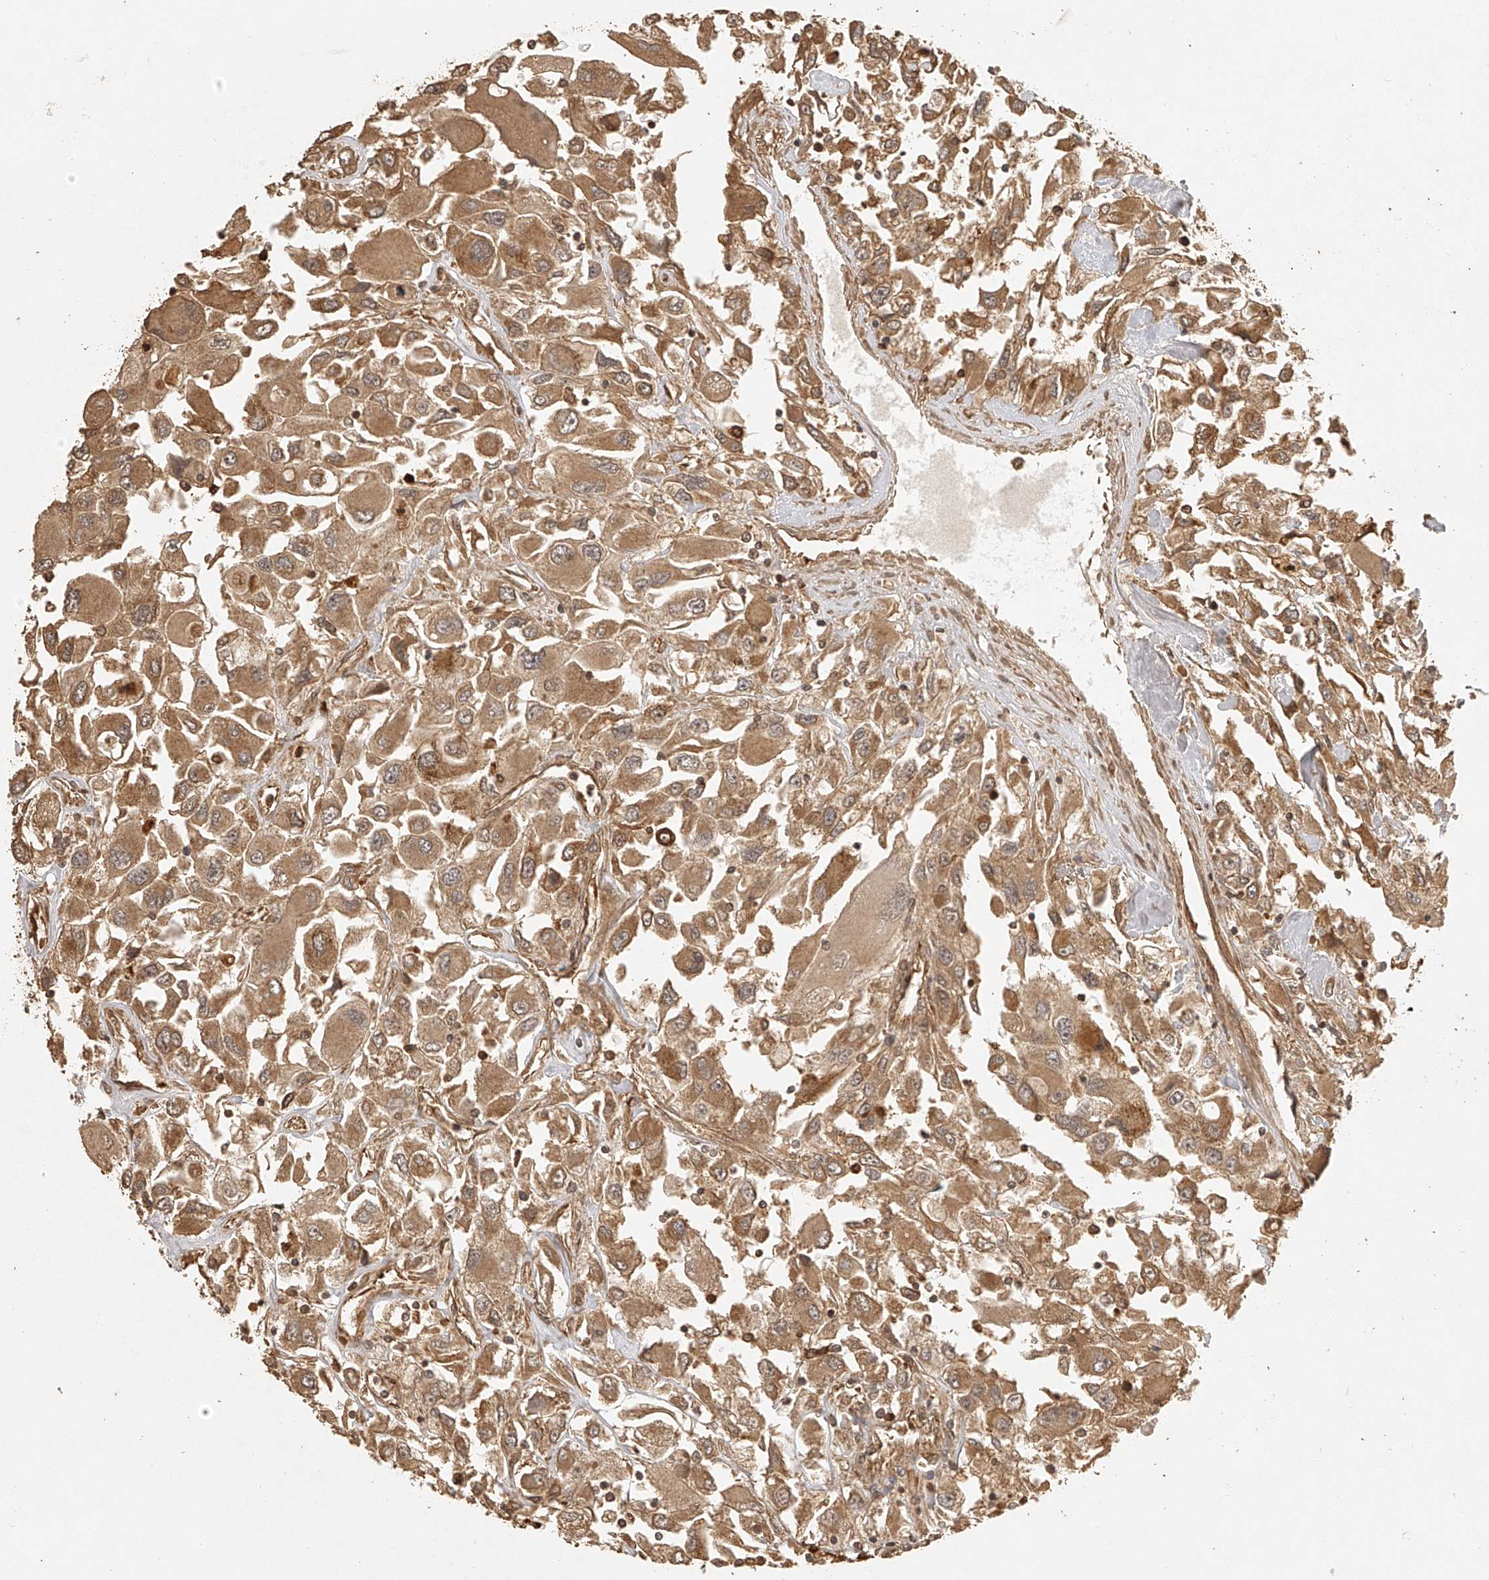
{"staining": {"intensity": "moderate", "quantity": ">75%", "location": "cytoplasmic/membranous"}, "tissue": "renal cancer", "cell_type": "Tumor cells", "image_type": "cancer", "snomed": [{"axis": "morphology", "description": "Adenocarcinoma, NOS"}, {"axis": "topography", "description": "Kidney"}], "caption": "A brown stain shows moderate cytoplasmic/membranous expression of a protein in renal cancer (adenocarcinoma) tumor cells.", "gene": "BCL2L11", "patient": {"sex": "female", "age": 52}}